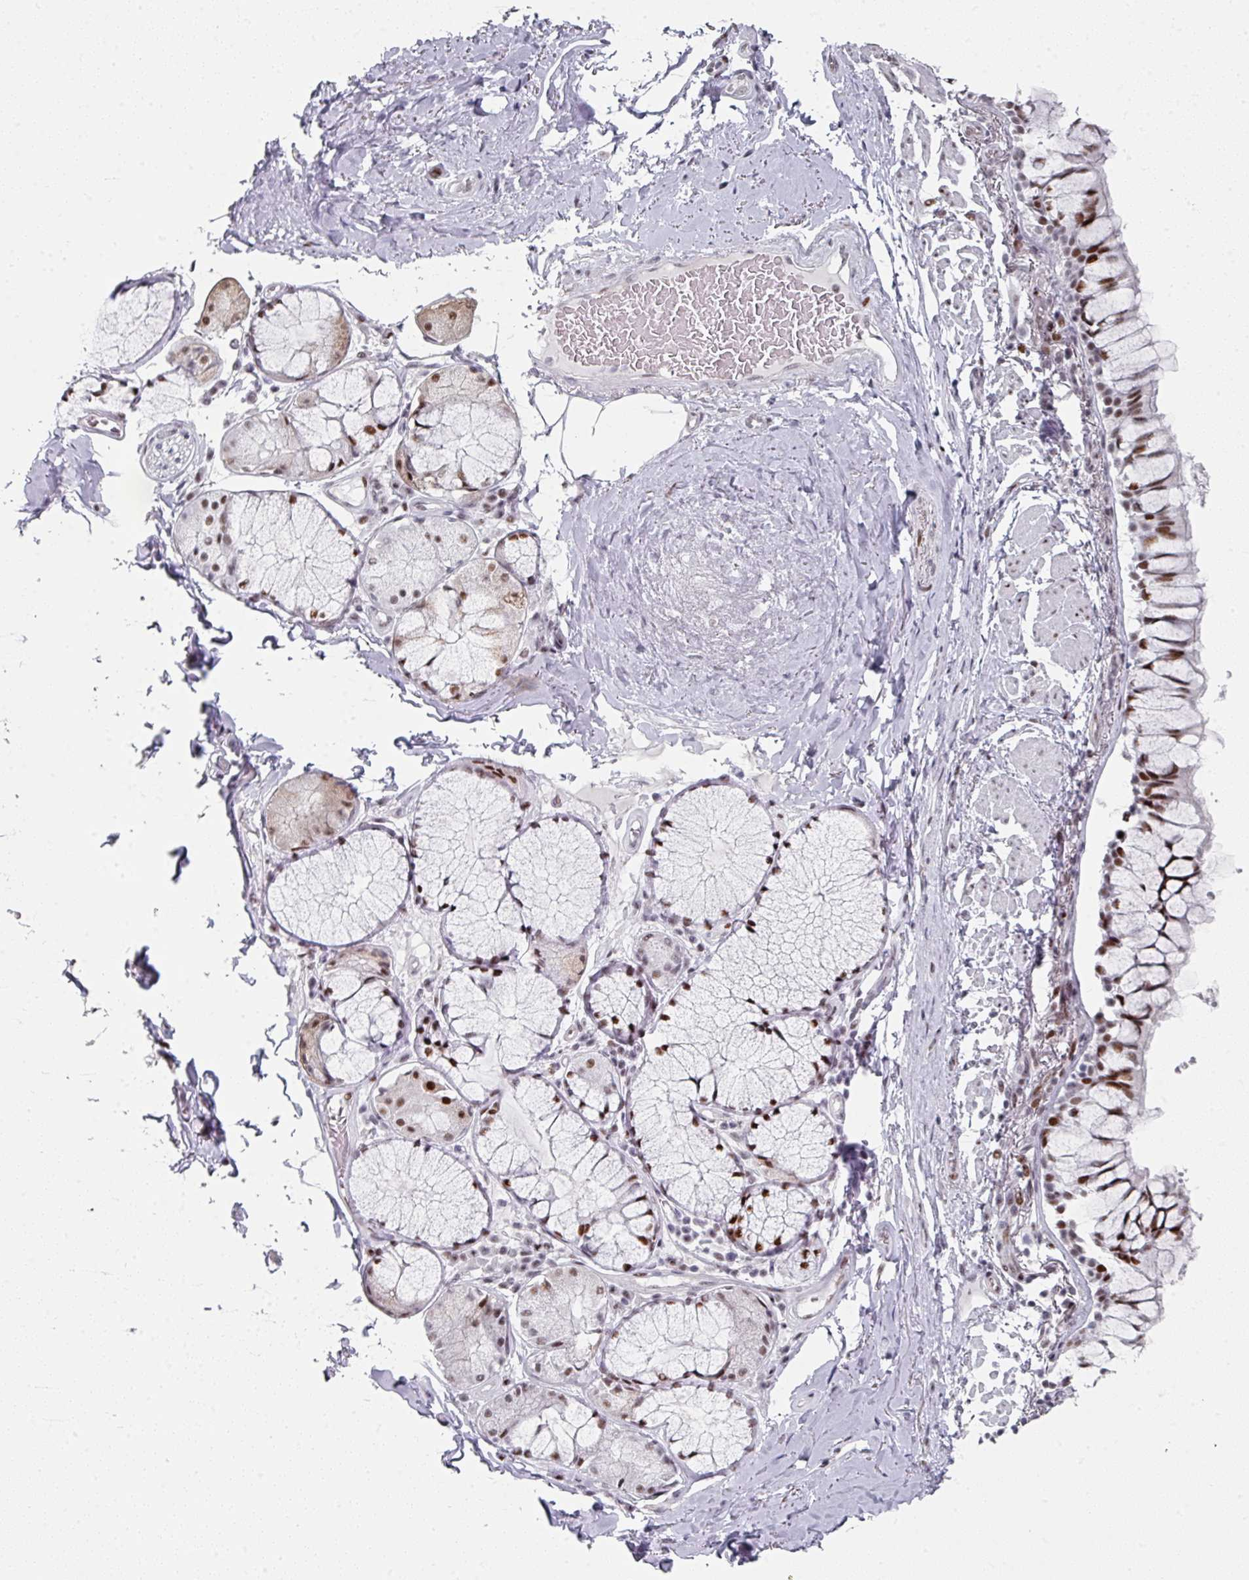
{"staining": {"intensity": "strong", "quantity": ">75%", "location": "nuclear"}, "tissue": "bronchus", "cell_type": "Respiratory epithelial cells", "image_type": "normal", "snomed": [{"axis": "morphology", "description": "Normal tissue, NOS"}, {"axis": "topography", "description": "Bronchus"}], "caption": "Brown immunohistochemical staining in normal bronchus exhibits strong nuclear expression in about >75% of respiratory epithelial cells.", "gene": "SF3B5", "patient": {"sex": "male", "age": 70}}